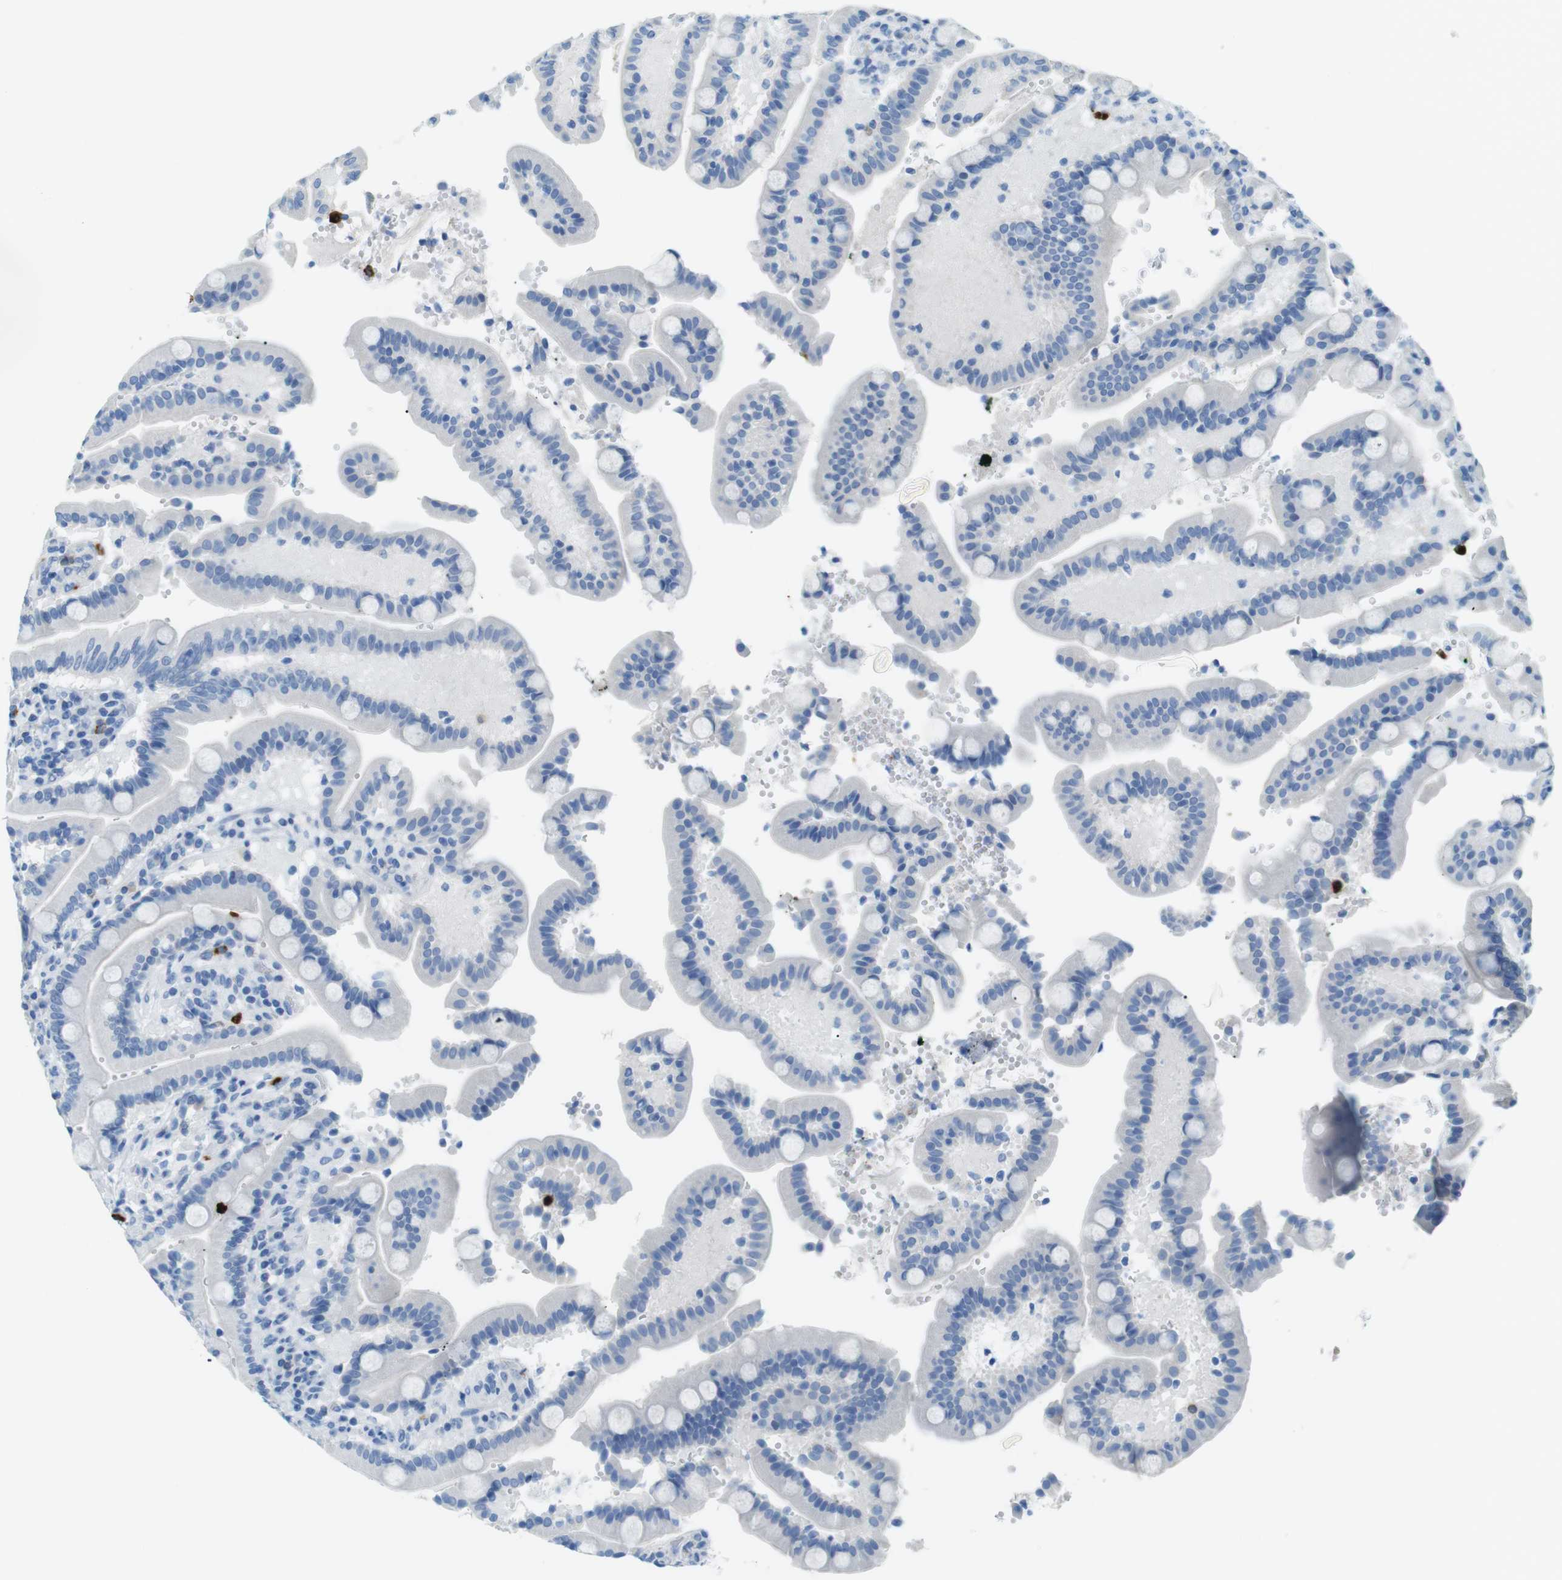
{"staining": {"intensity": "negative", "quantity": "none", "location": "none"}, "tissue": "duodenum", "cell_type": "Glandular cells", "image_type": "normal", "snomed": [{"axis": "morphology", "description": "Normal tissue, NOS"}, {"axis": "topography", "description": "Small intestine, NOS"}], "caption": "Immunohistochemical staining of unremarkable duodenum shows no significant staining in glandular cells.", "gene": "MCEMP1", "patient": {"sex": "female", "age": 71}}